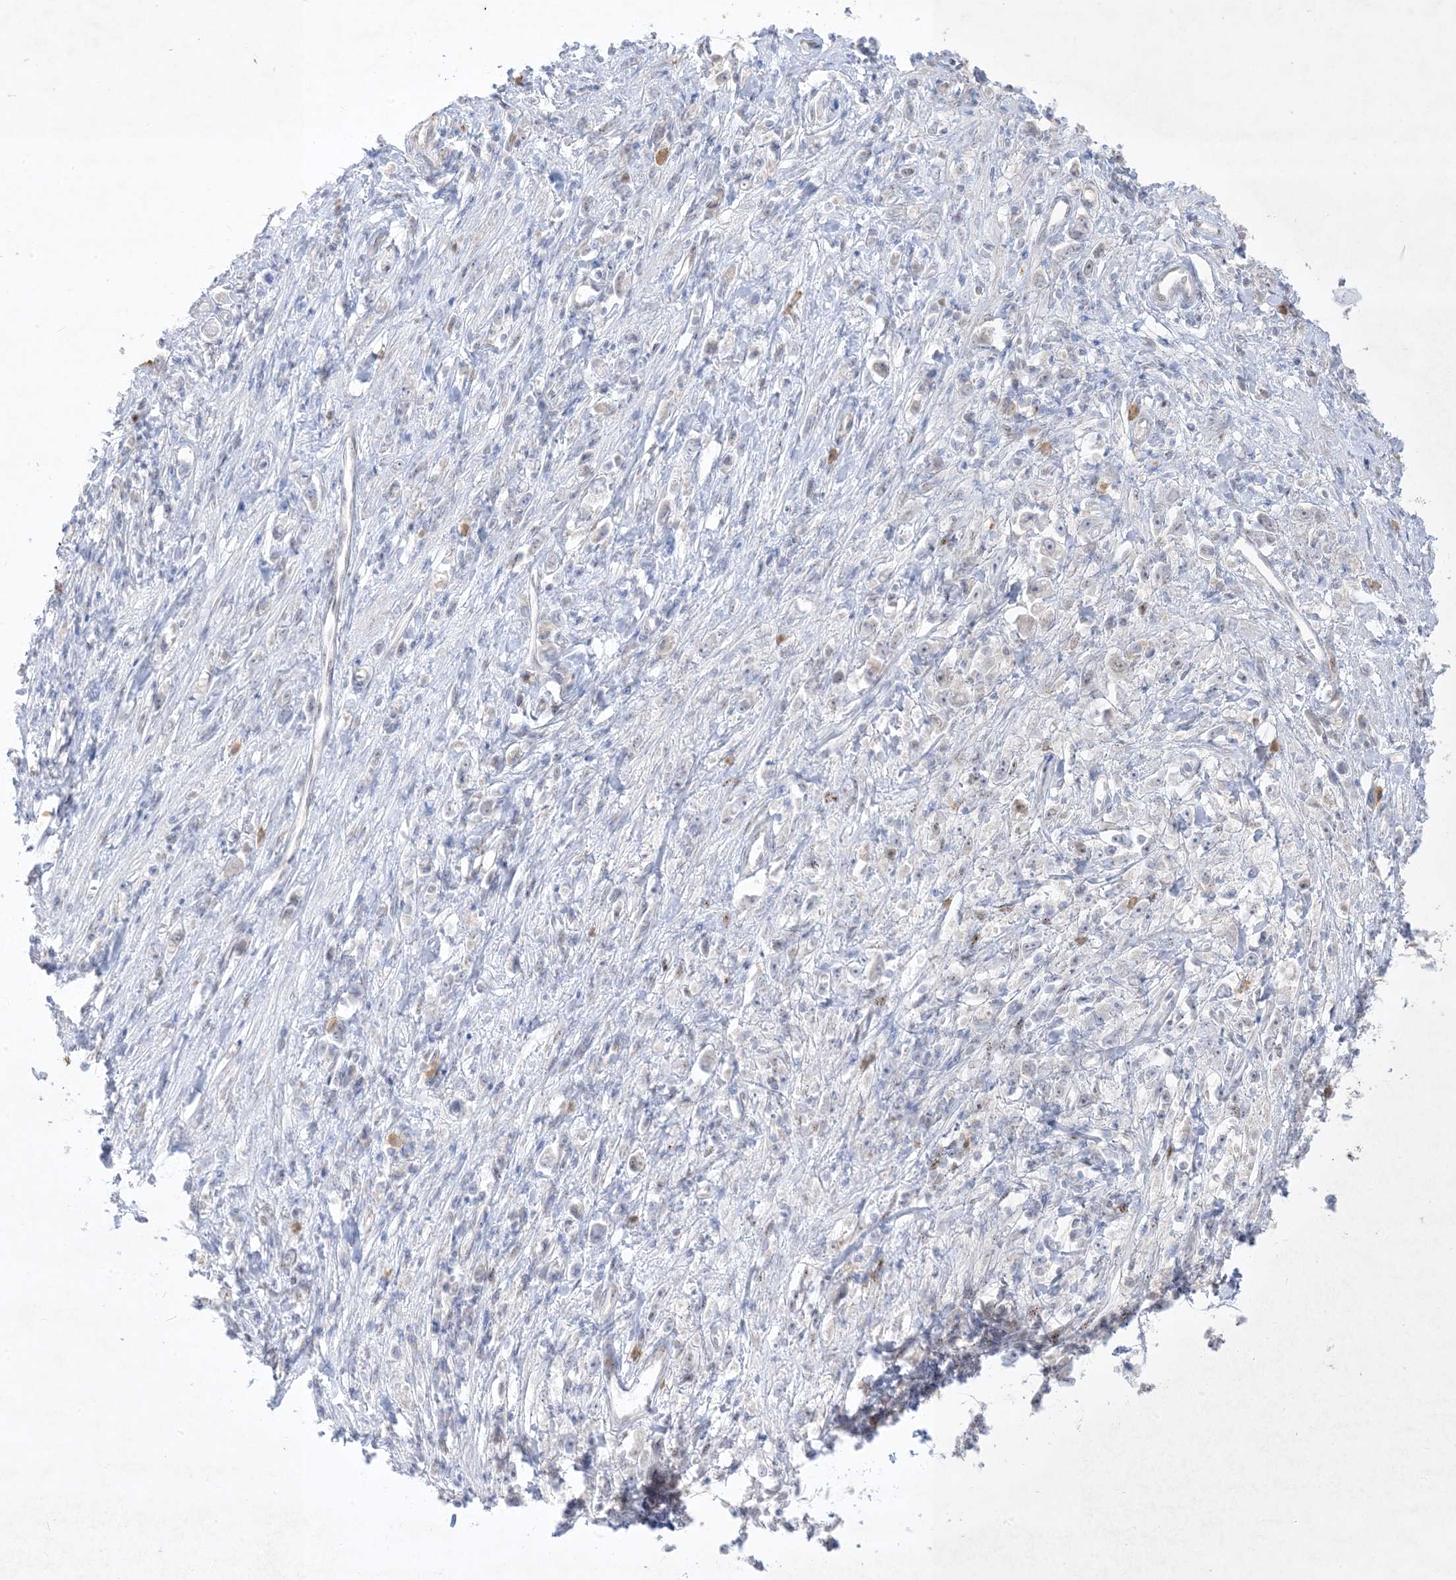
{"staining": {"intensity": "negative", "quantity": "none", "location": "none"}, "tissue": "stomach cancer", "cell_type": "Tumor cells", "image_type": "cancer", "snomed": [{"axis": "morphology", "description": "Adenocarcinoma, NOS"}, {"axis": "topography", "description": "Stomach"}], "caption": "A photomicrograph of stomach cancer (adenocarcinoma) stained for a protein exhibits no brown staining in tumor cells. (Immunohistochemistry, brightfield microscopy, high magnification).", "gene": "BHLHE40", "patient": {"sex": "female", "age": 59}}